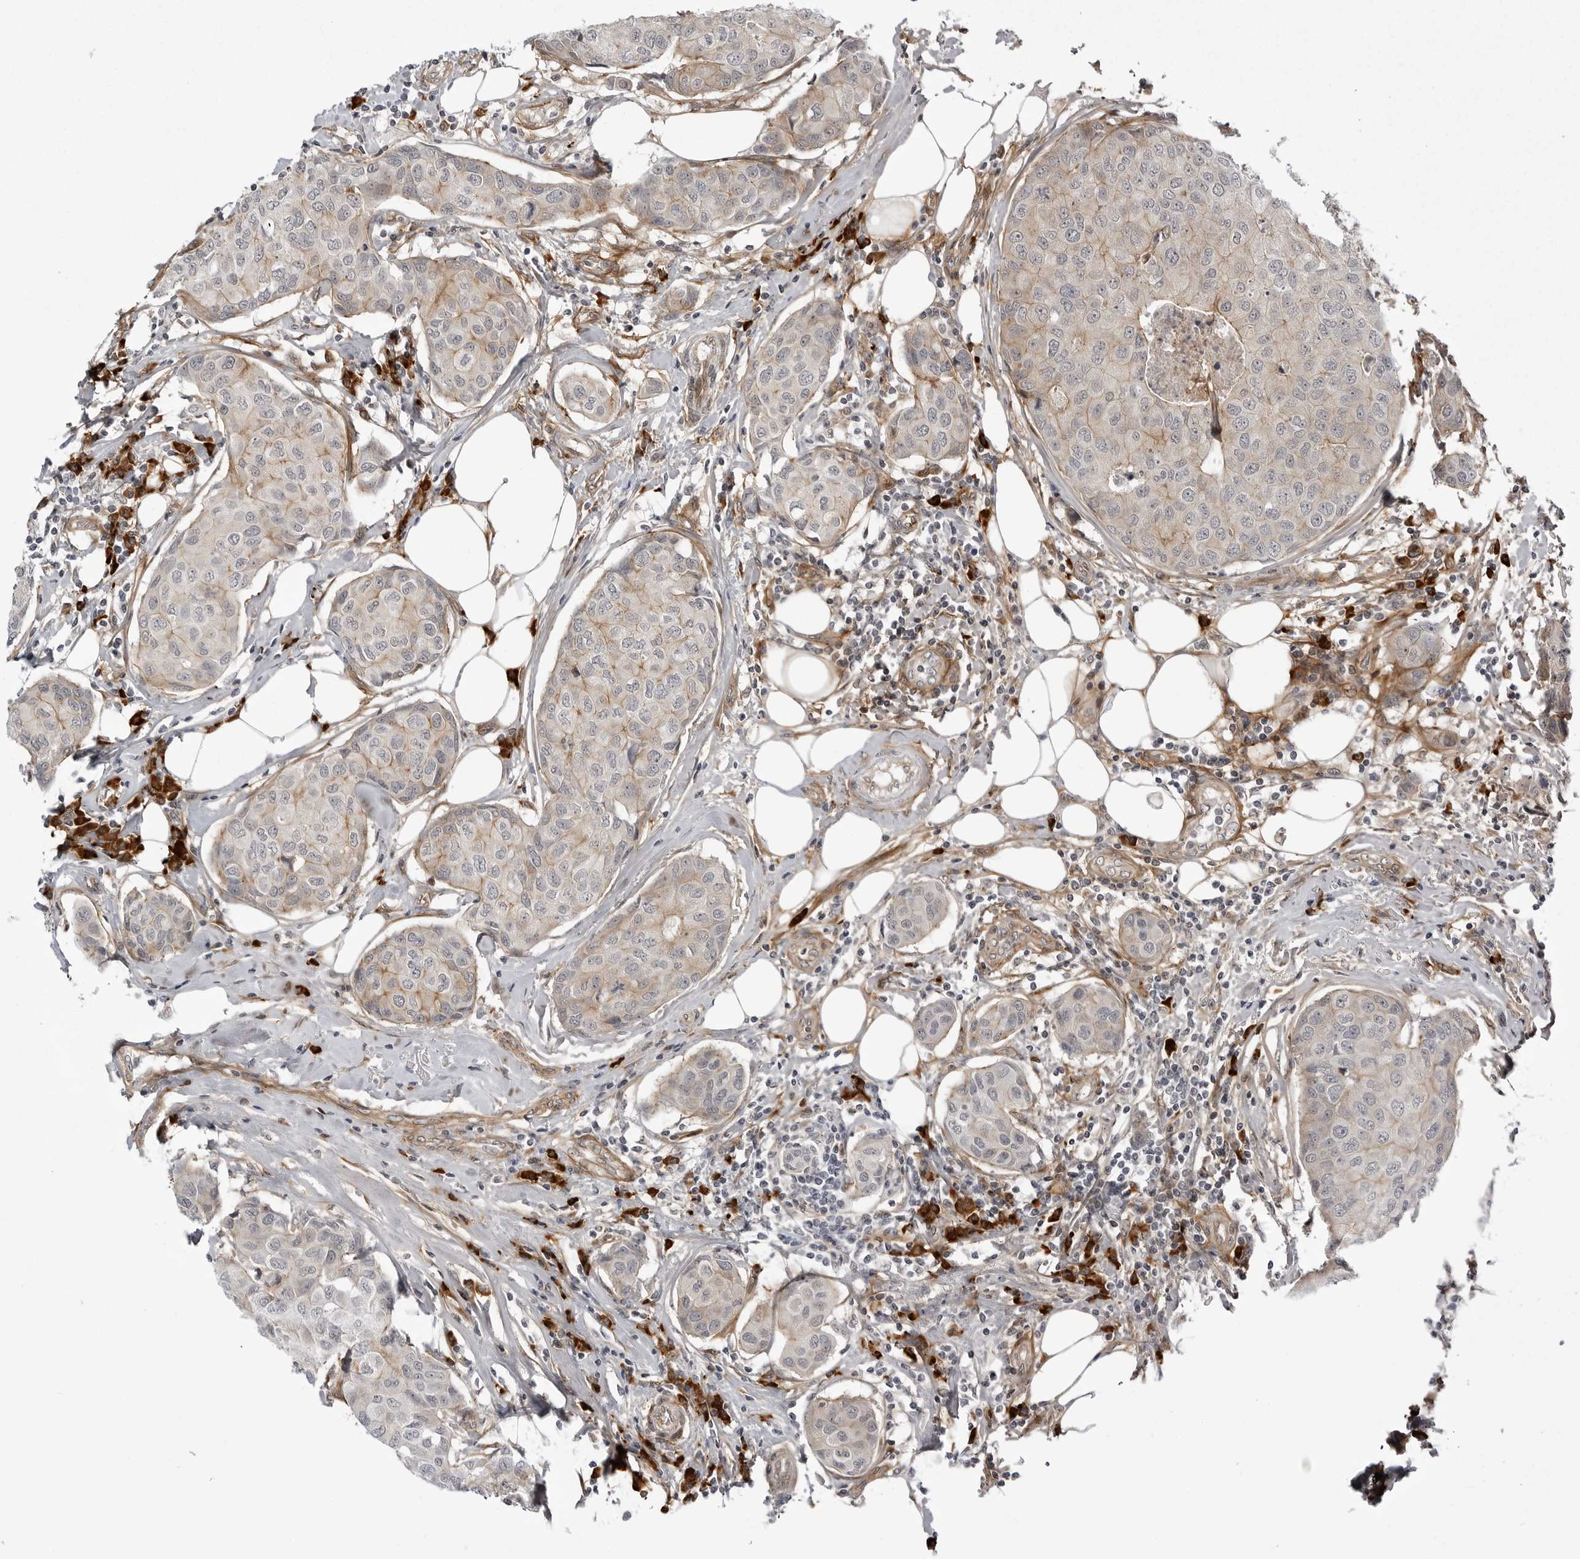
{"staining": {"intensity": "weak", "quantity": "25%-75%", "location": "cytoplasmic/membranous"}, "tissue": "breast cancer", "cell_type": "Tumor cells", "image_type": "cancer", "snomed": [{"axis": "morphology", "description": "Duct carcinoma"}, {"axis": "topography", "description": "Breast"}], "caption": "Immunohistochemistry (IHC) (DAB (3,3'-diaminobenzidine)) staining of breast invasive ductal carcinoma shows weak cytoplasmic/membranous protein expression in about 25%-75% of tumor cells. The staining was performed using DAB (3,3'-diaminobenzidine) to visualize the protein expression in brown, while the nuclei were stained in blue with hematoxylin (Magnification: 20x).", "gene": "ARL5A", "patient": {"sex": "female", "age": 80}}